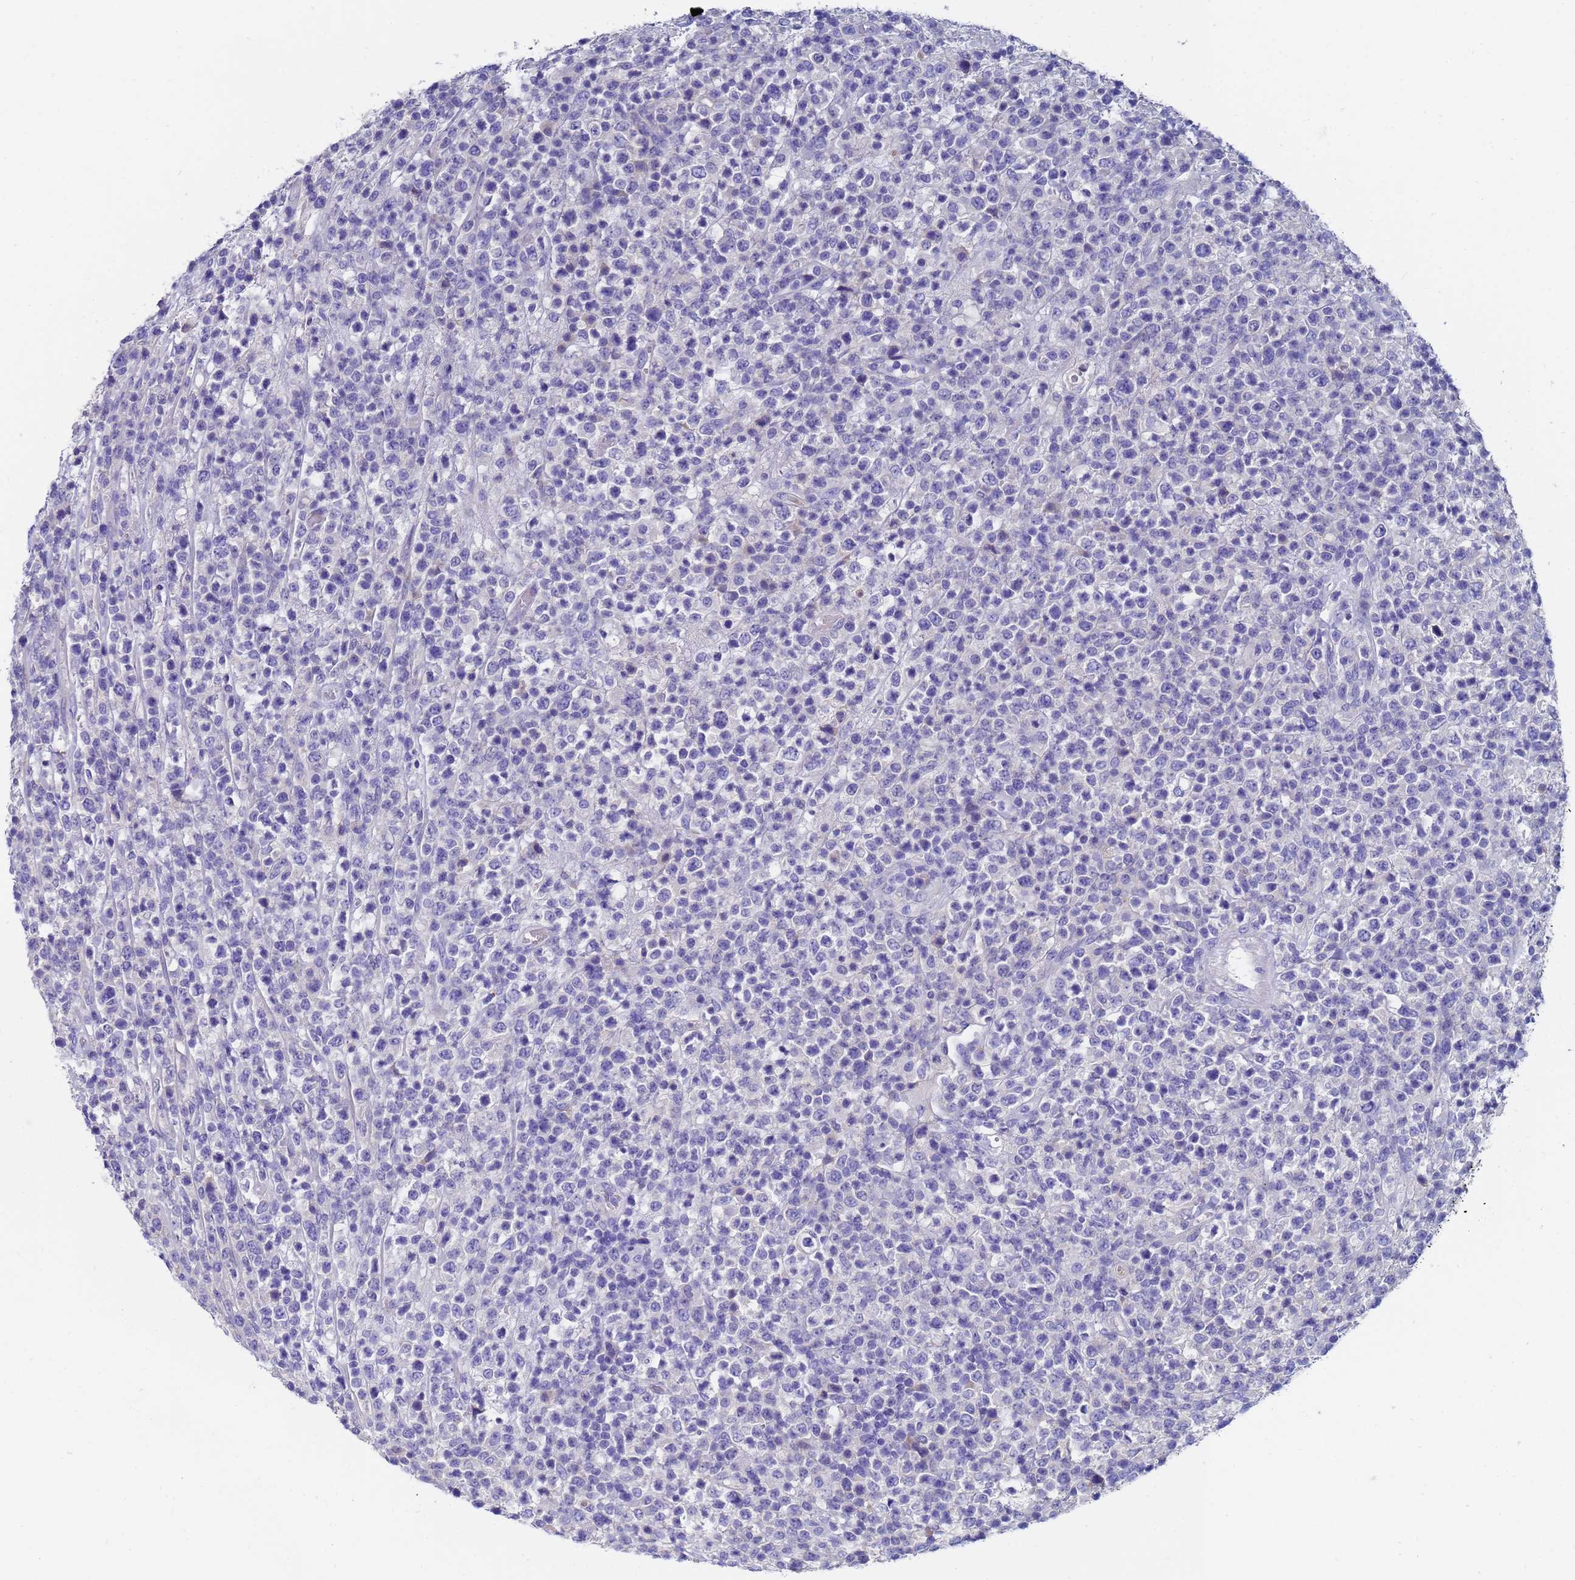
{"staining": {"intensity": "negative", "quantity": "none", "location": "none"}, "tissue": "lymphoma", "cell_type": "Tumor cells", "image_type": "cancer", "snomed": [{"axis": "morphology", "description": "Malignant lymphoma, non-Hodgkin's type, High grade"}, {"axis": "topography", "description": "Colon"}], "caption": "This micrograph is of high-grade malignant lymphoma, non-Hodgkin's type stained with IHC to label a protein in brown with the nuclei are counter-stained blue. There is no staining in tumor cells.", "gene": "UBE2O", "patient": {"sex": "female", "age": 53}}